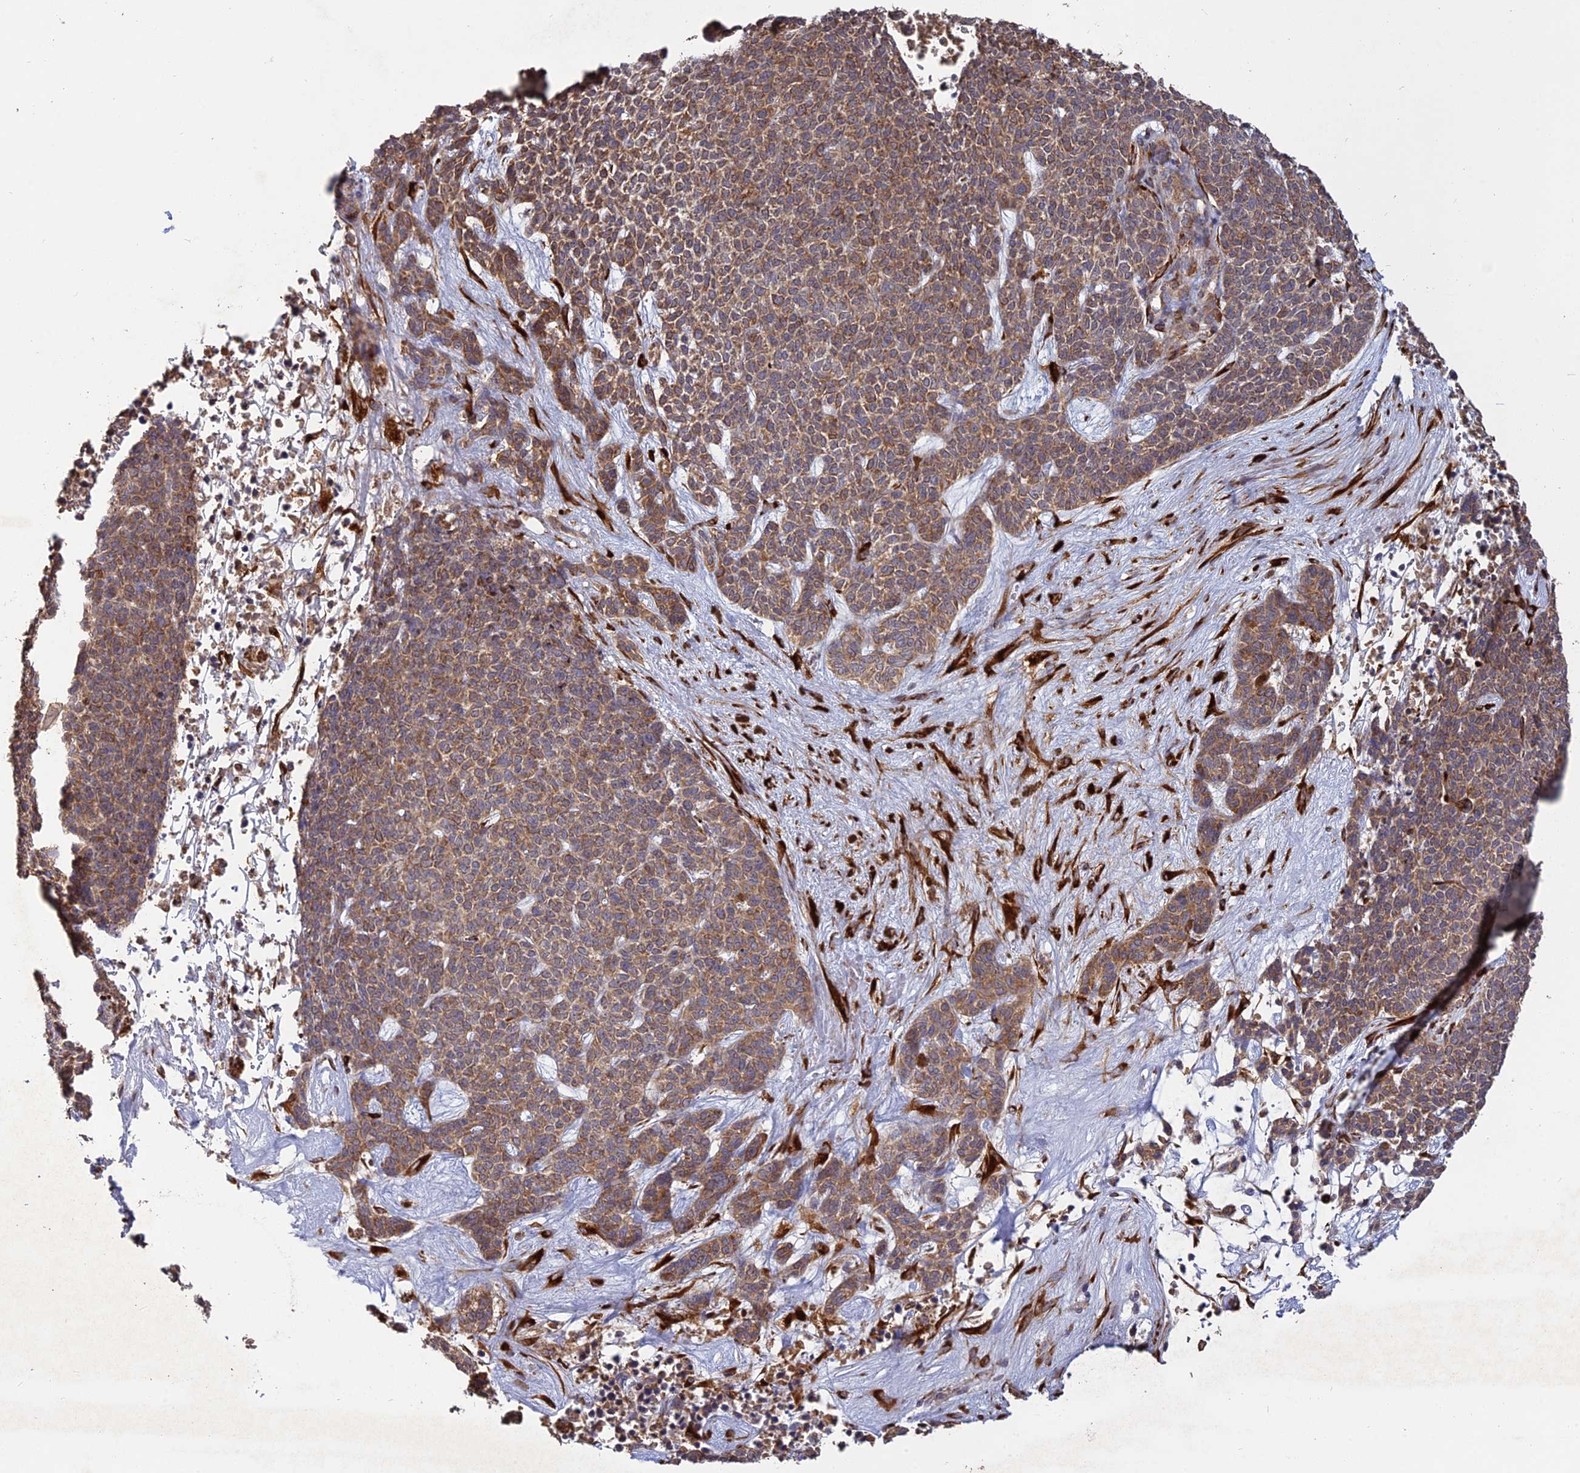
{"staining": {"intensity": "moderate", "quantity": ">75%", "location": "cytoplasmic/membranous"}, "tissue": "skin cancer", "cell_type": "Tumor cells", "image_type": "cancer", "snomed": [{"axis": "morphology", "description": "Basal cell carcinoma"}, {"axis": "topography", "description": "Skin"}], "caption": "Brown immunohistochemical staining in basal cell carcinoma (skin) exhibits moderate cytoplasmic/membranous positivity in approximately >75% of tumor cells.", "gene": "PPIC", "patient": {"sex": "female", "age": 84}}